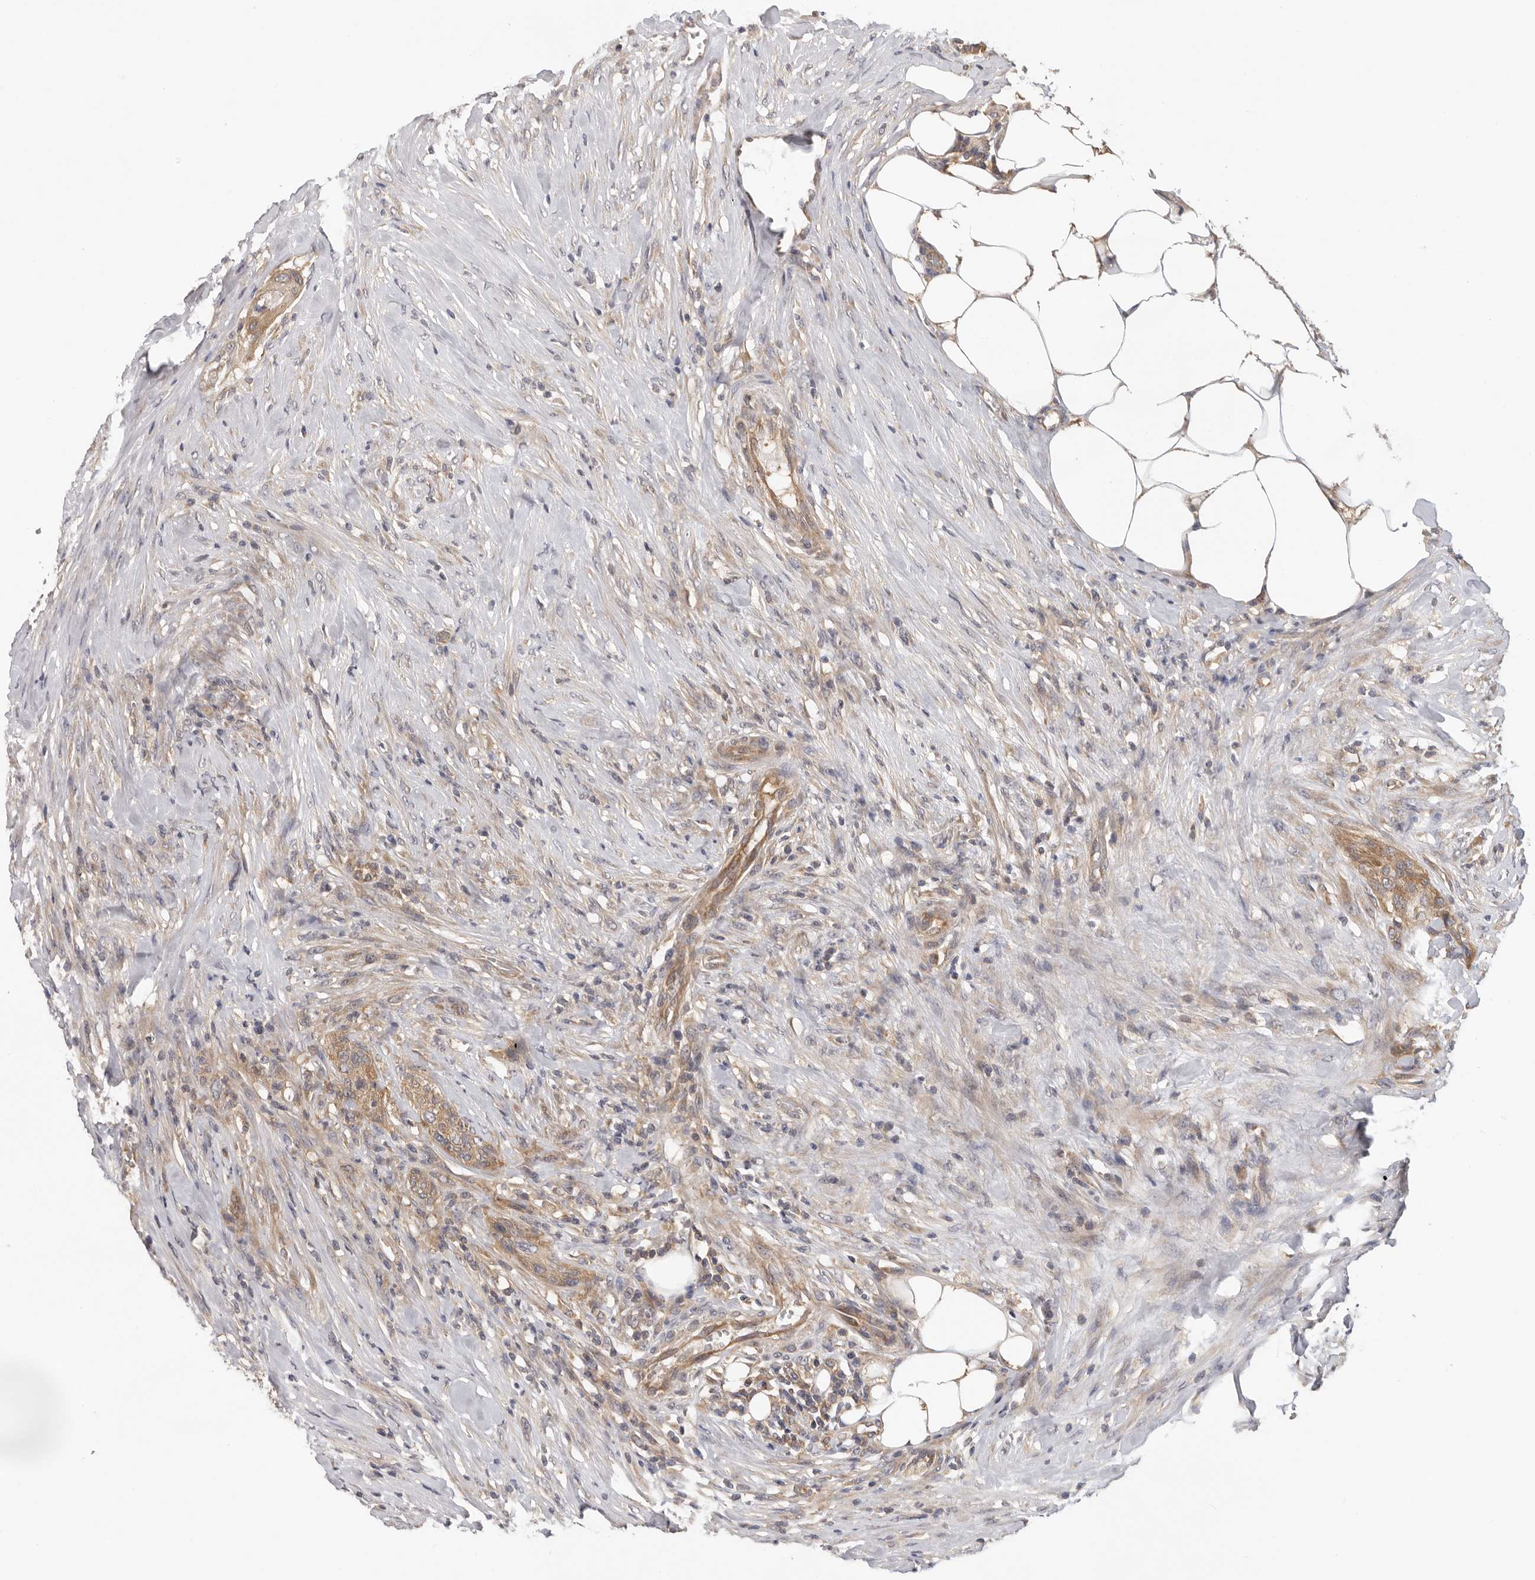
{"staining": {"intensity": "moderate", "quantity": ">75%", "location": "cytoplasmic/membranous"}, "tissue": "urothelial cancer", "cell_type": "Tumor cells", "image_type": "cancer", "snomed": [{"axis": "morphology", "description": "Urothelial carcinoma, High grade"}, {"axis": "topography", "description": "Urinary bladder"}], "caption": "Human urothelial carcinoma (high-grade) stained with a protein marker reveals moderate staining in tumor cells.", "gene": "PPP1R42", "patient": {"sex": "male", "age": 35}}